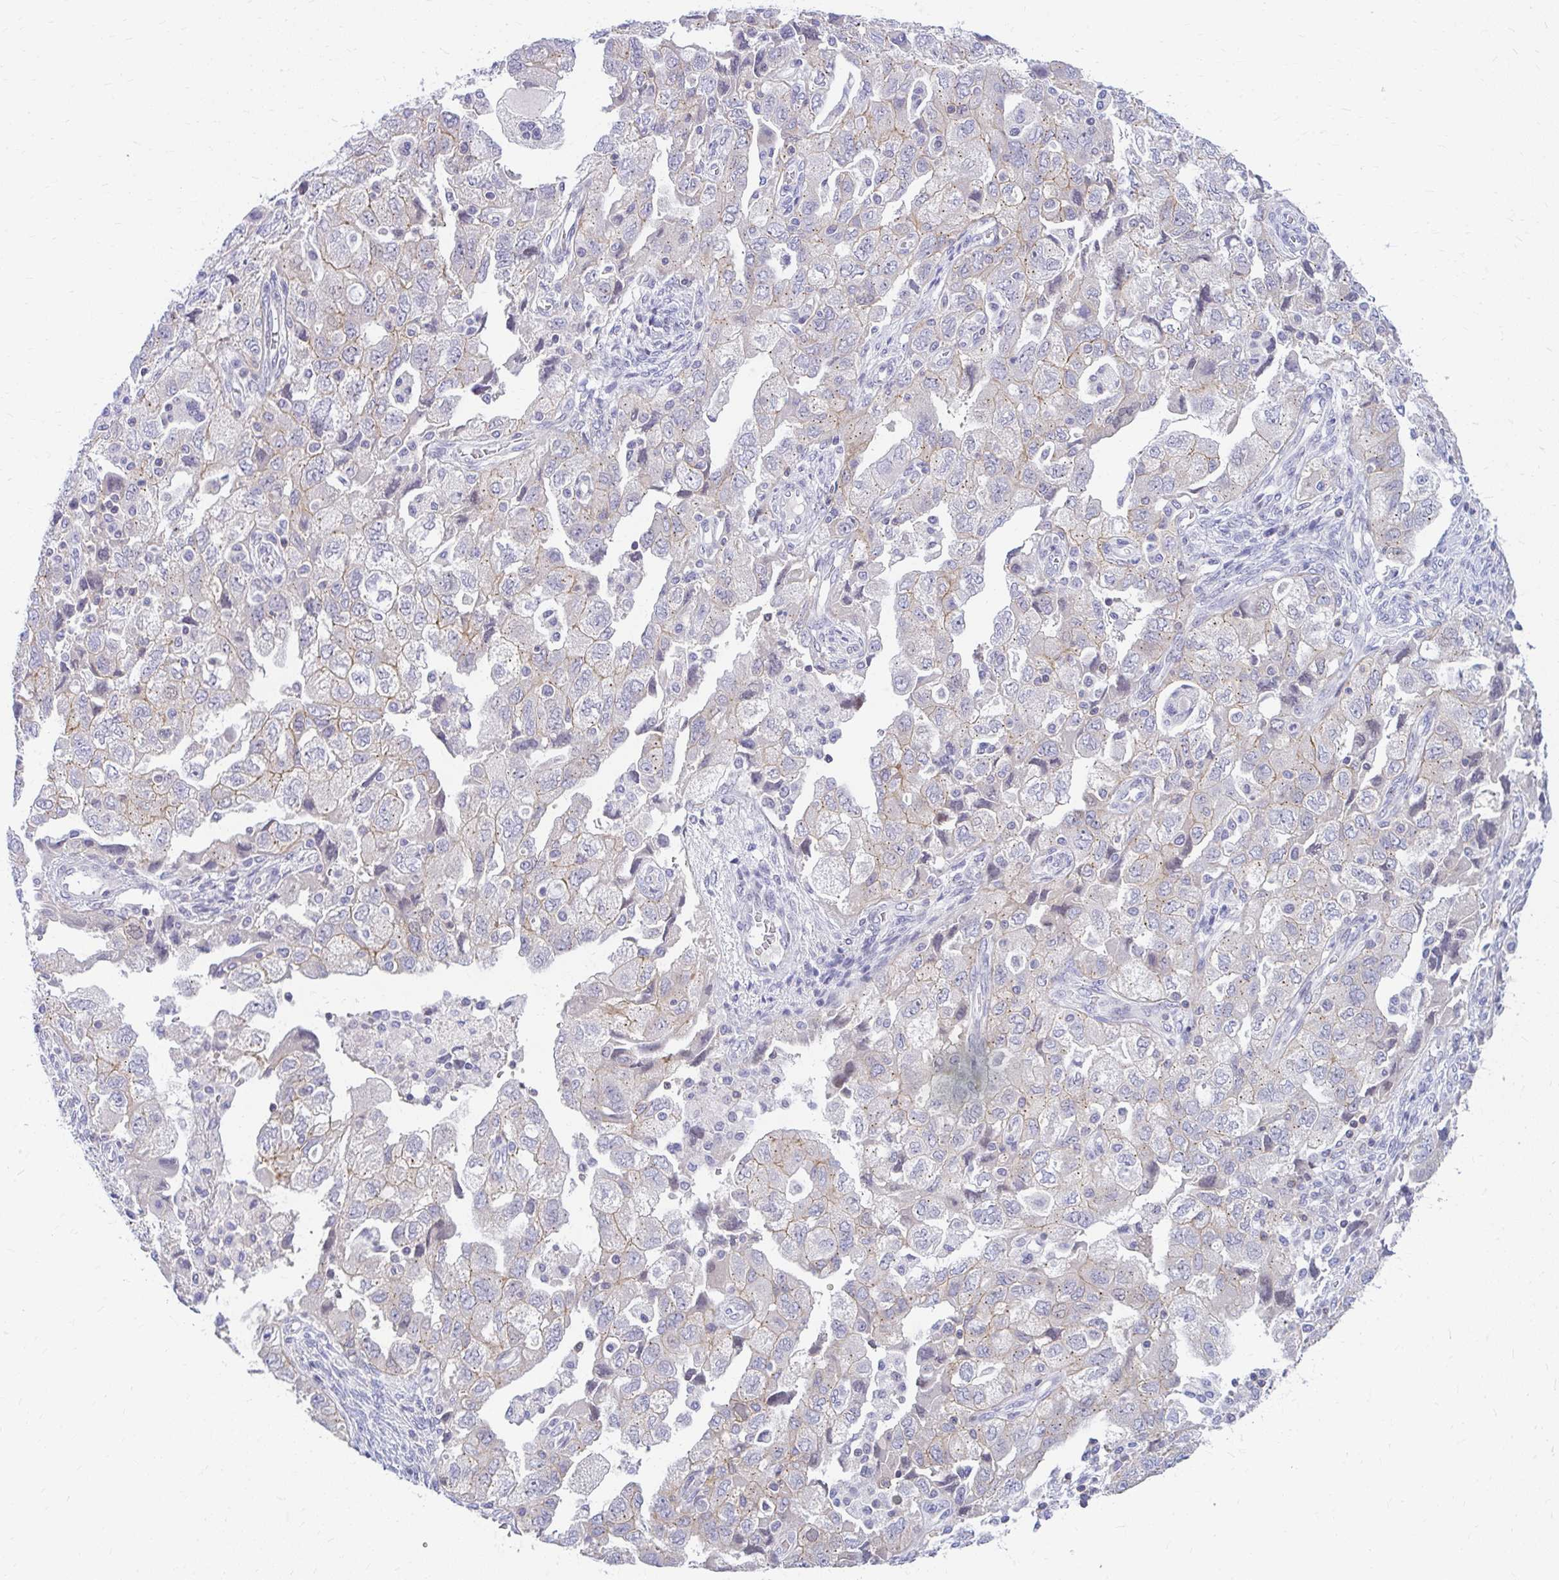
{"staining": {"intensity": "negative", "quantity": "none", "location": "none"}, "tissue": "ovarian cancer", "cell_type": "Tumor cells", "image_type": "cancer", "snomed": [{"axis": "morphology", "description": "Carcinoma, NOS"}, {"axis": "morphology", "description": "Cystadenocarcinoma, serous, NOS"}, {"axis": "topography", "description": "Ovary"}], "caption": "Ovarian carcinoma was stained to show a protein in brown. There is no significant staining in tumor cells.", "gene": "RADIL", "patient": {"sex": "female", "age": 69}}